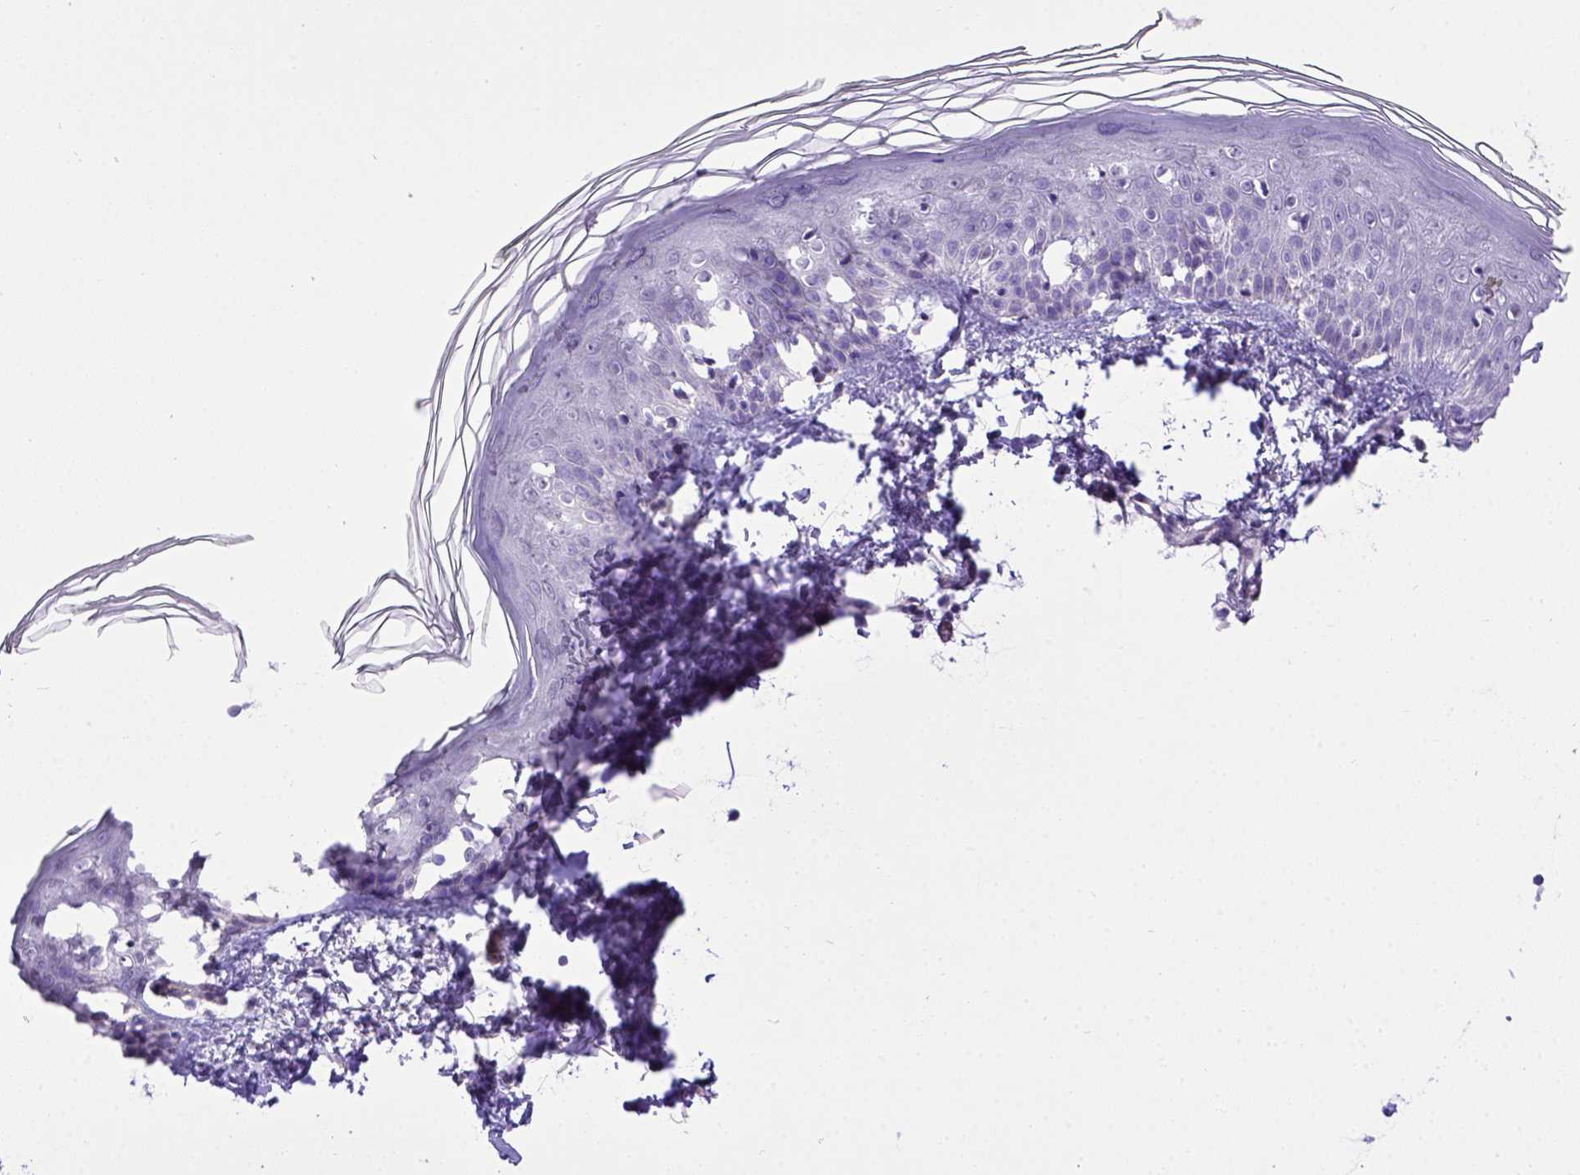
{"staining": {"intensity": "negative", "quantity": "none", "location": "none"}, "tissue": "skin", "cell_type": "Fibroblasts", "image_type": "normal", "snomed": [{"axis": "morphology", "description": "Normal tissue, NOS"}, {"axis": "topography", "description": "Skin"}], "caption": "The micrograph reveals no staining of fibroblasts in benign skin. (Stains: DAB immunohistochemistry (IHC) with hematoxylin counter stain, Microscopy: brightfield microscopy at high magnification).", "gene": "BTN1A1", "patient": {"sex": "female", "age": 62}}